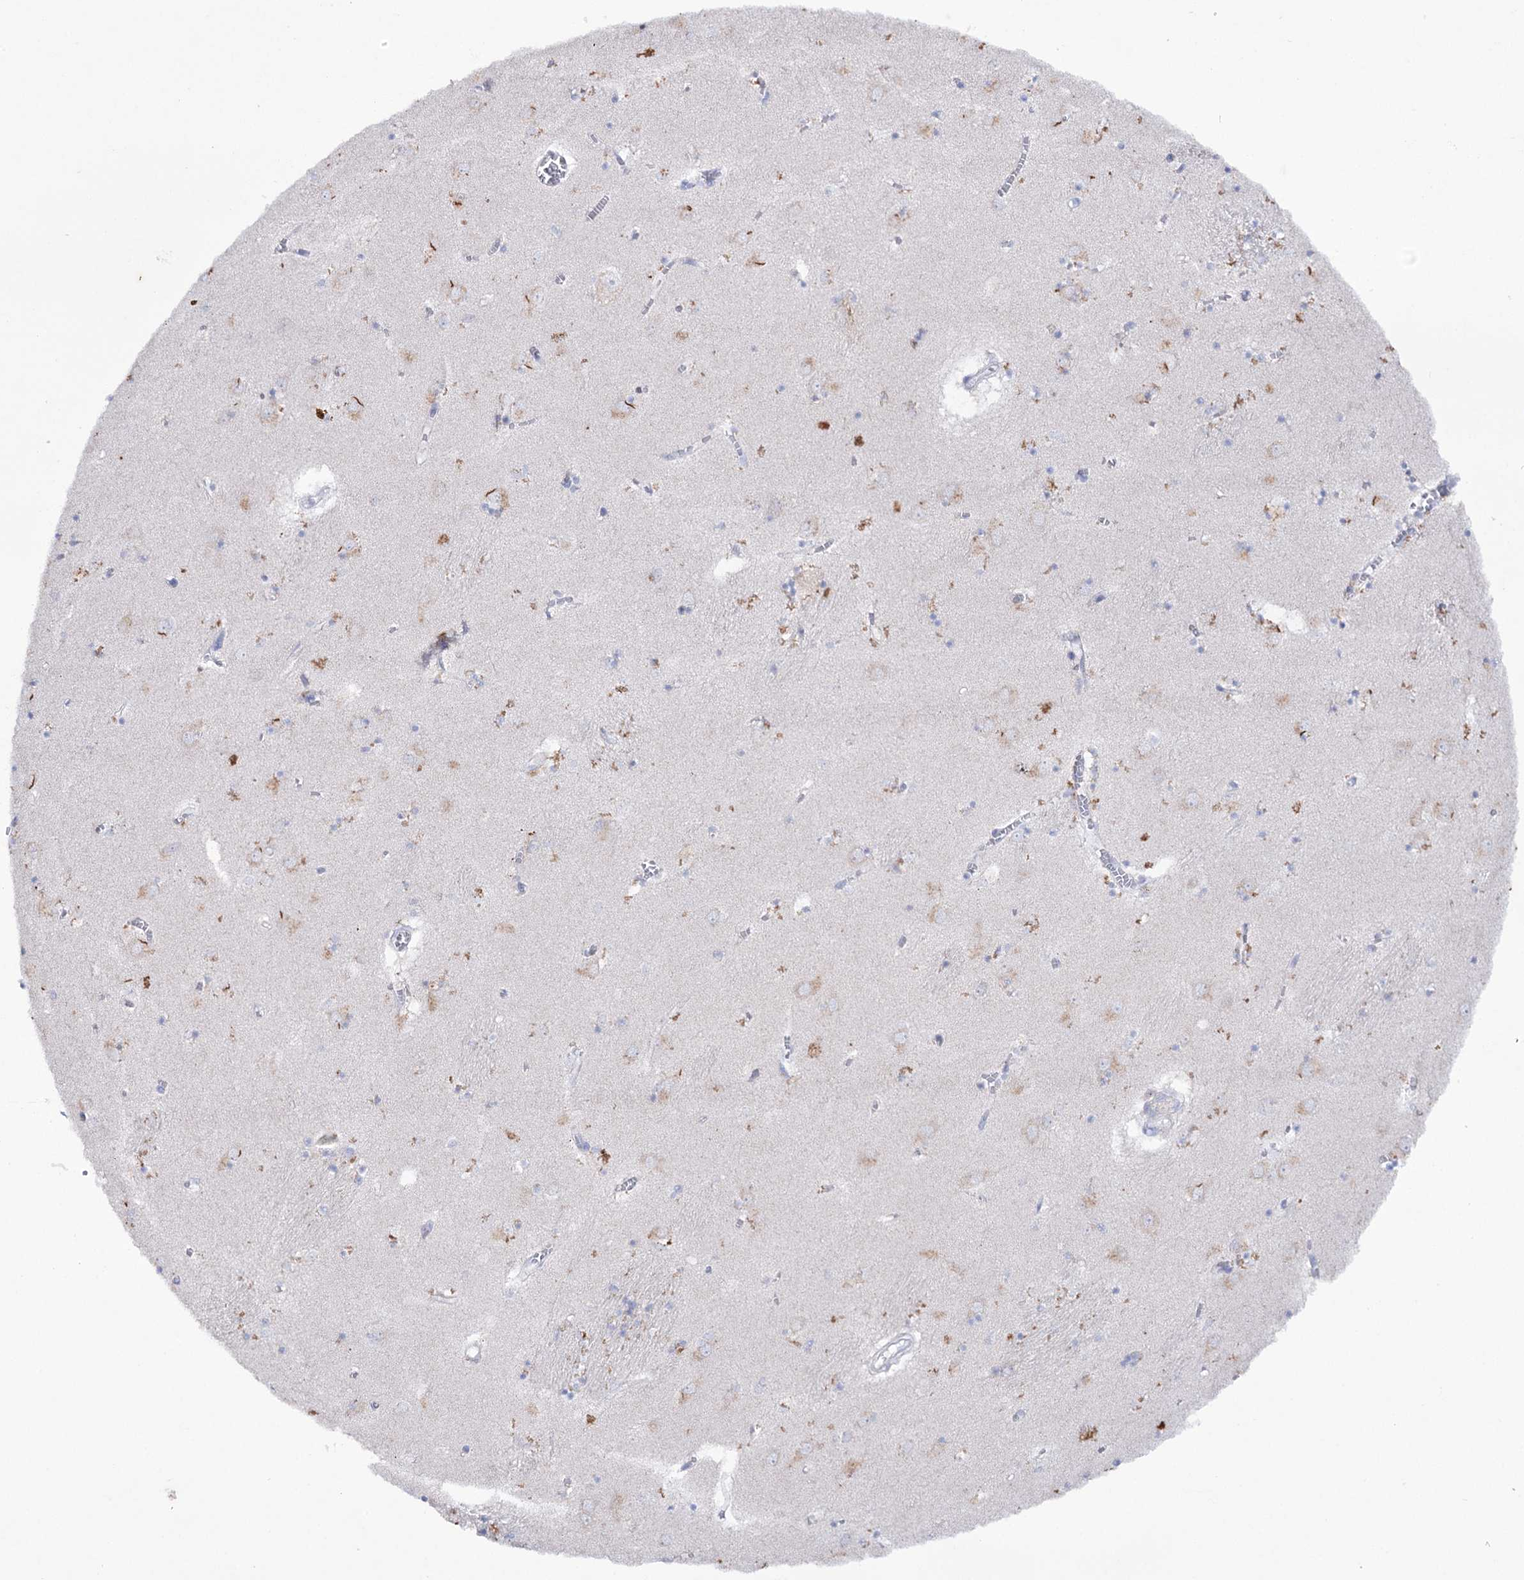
{"staining": {"intensity": "negative", "quantity": "none", "location": "none"}, "tissue": "caudate", "cell_type": "Glial cells", "image_type": "normal", "snomed": [{"axis": "morphology", "description": "Normal tissue, NOS"}, {"axis": "topography", "description": "Lateral ventricle wall"}], "caption": "Immunohistochemical staining of unremarkable caudate demonstrates no significant staining in glial cells. (Immunohistochemistry (ihc), brightfield microscopy, high magnification).", "gene": "NAGLU", "patient": {"sex": "male", "age": 70}}